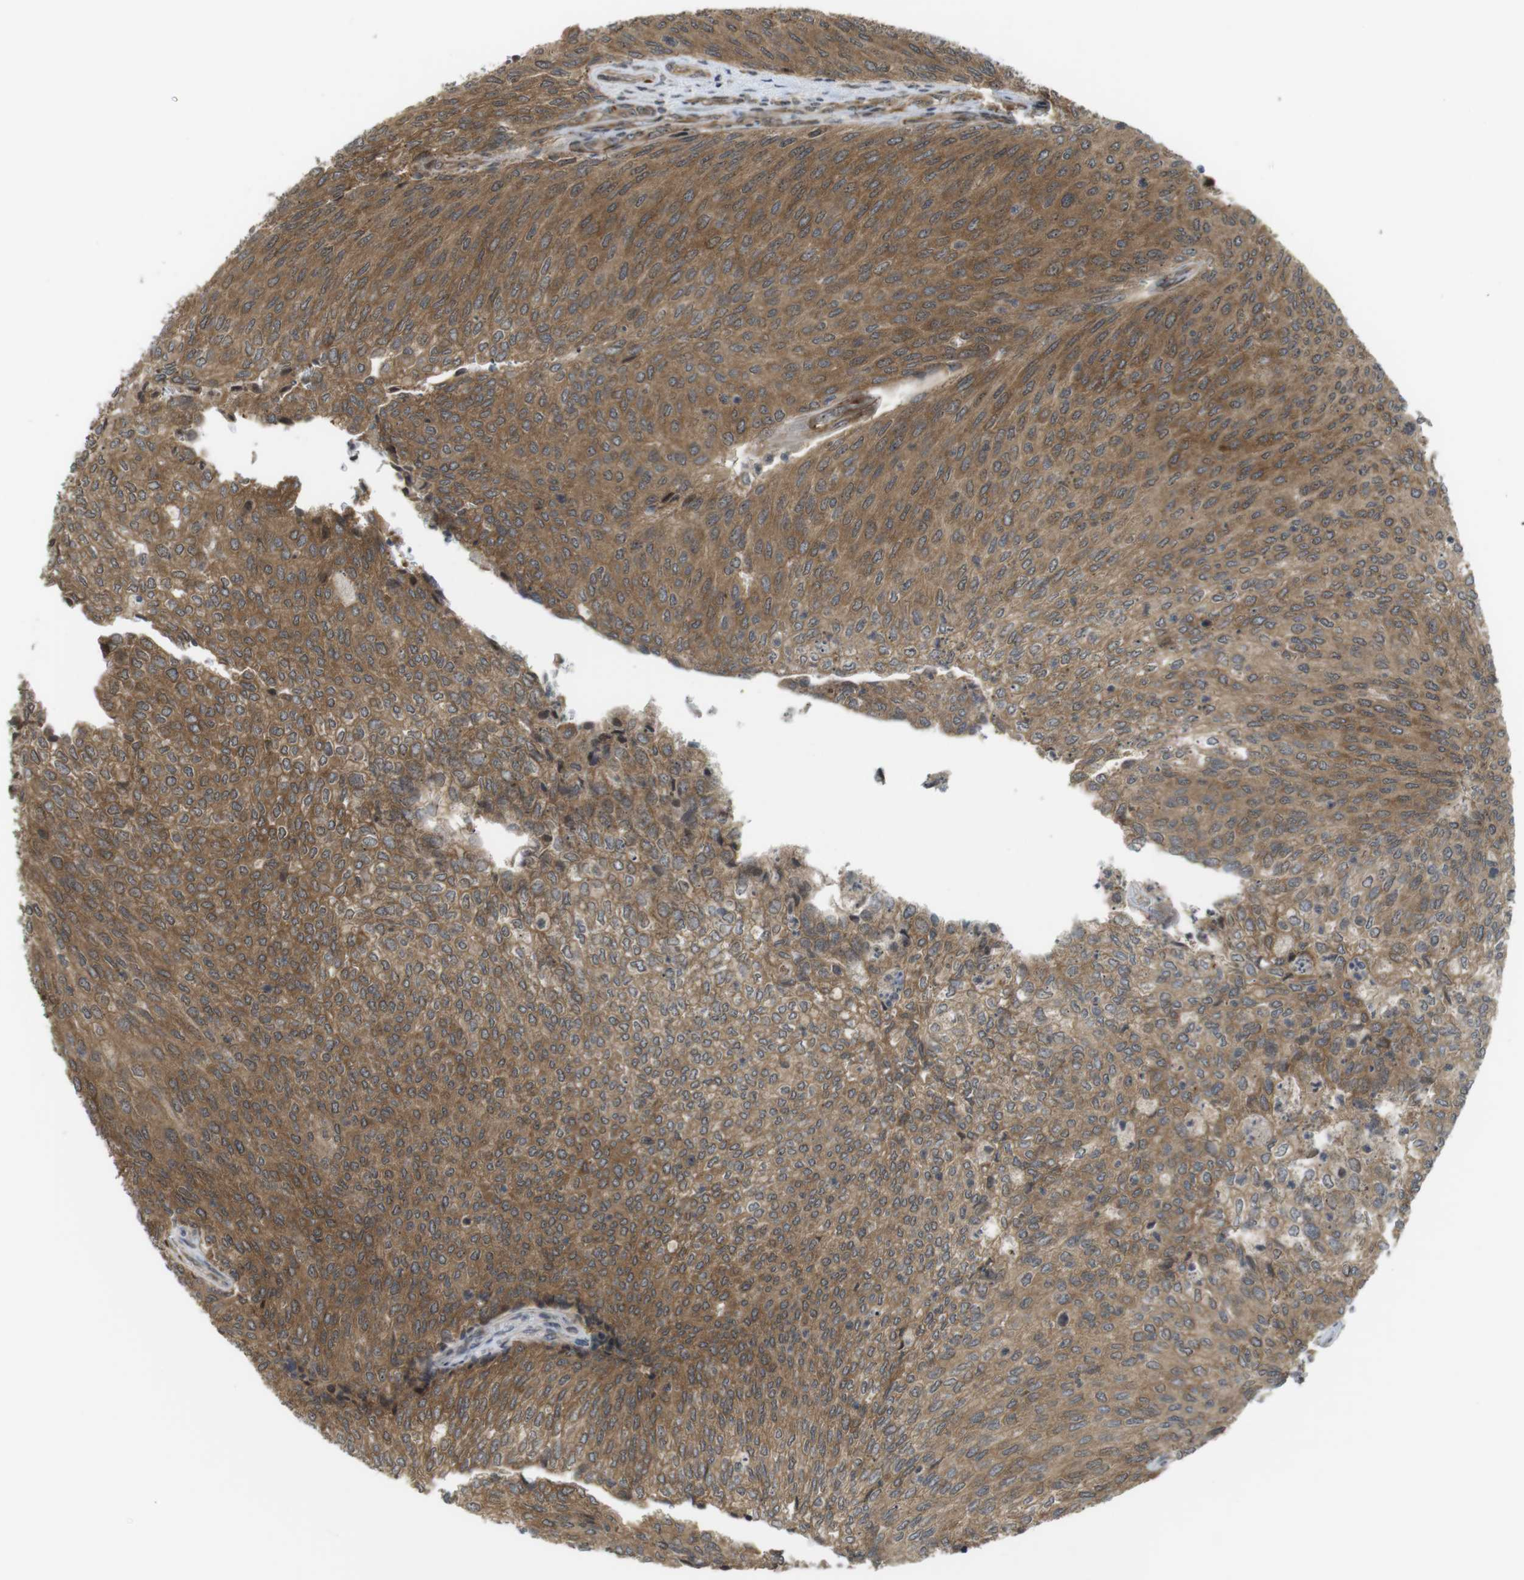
{"staining": {"intensity": "moderate", "quantity": ">75%", "location": "cytoplasmic/membranous"}, "tissue": "urothelial cancer", "cell_type": "Tumor cells", "image_type": "cancer", "snomed": [{"axis": "morphology", "description": "Urothelial carcinoma, Low grade"}, {"axis": "topography", "description": "Urinary bladder"}], "caption": "Approximately >75% of tumor cells in human urothelial cancer demonstrate moderate cytoplasmic/membranous protein staining as visualized by brown immunohistochemical staining.", "gene": "CC2D1A", "patient": {"sex": "female", "age": 79}}